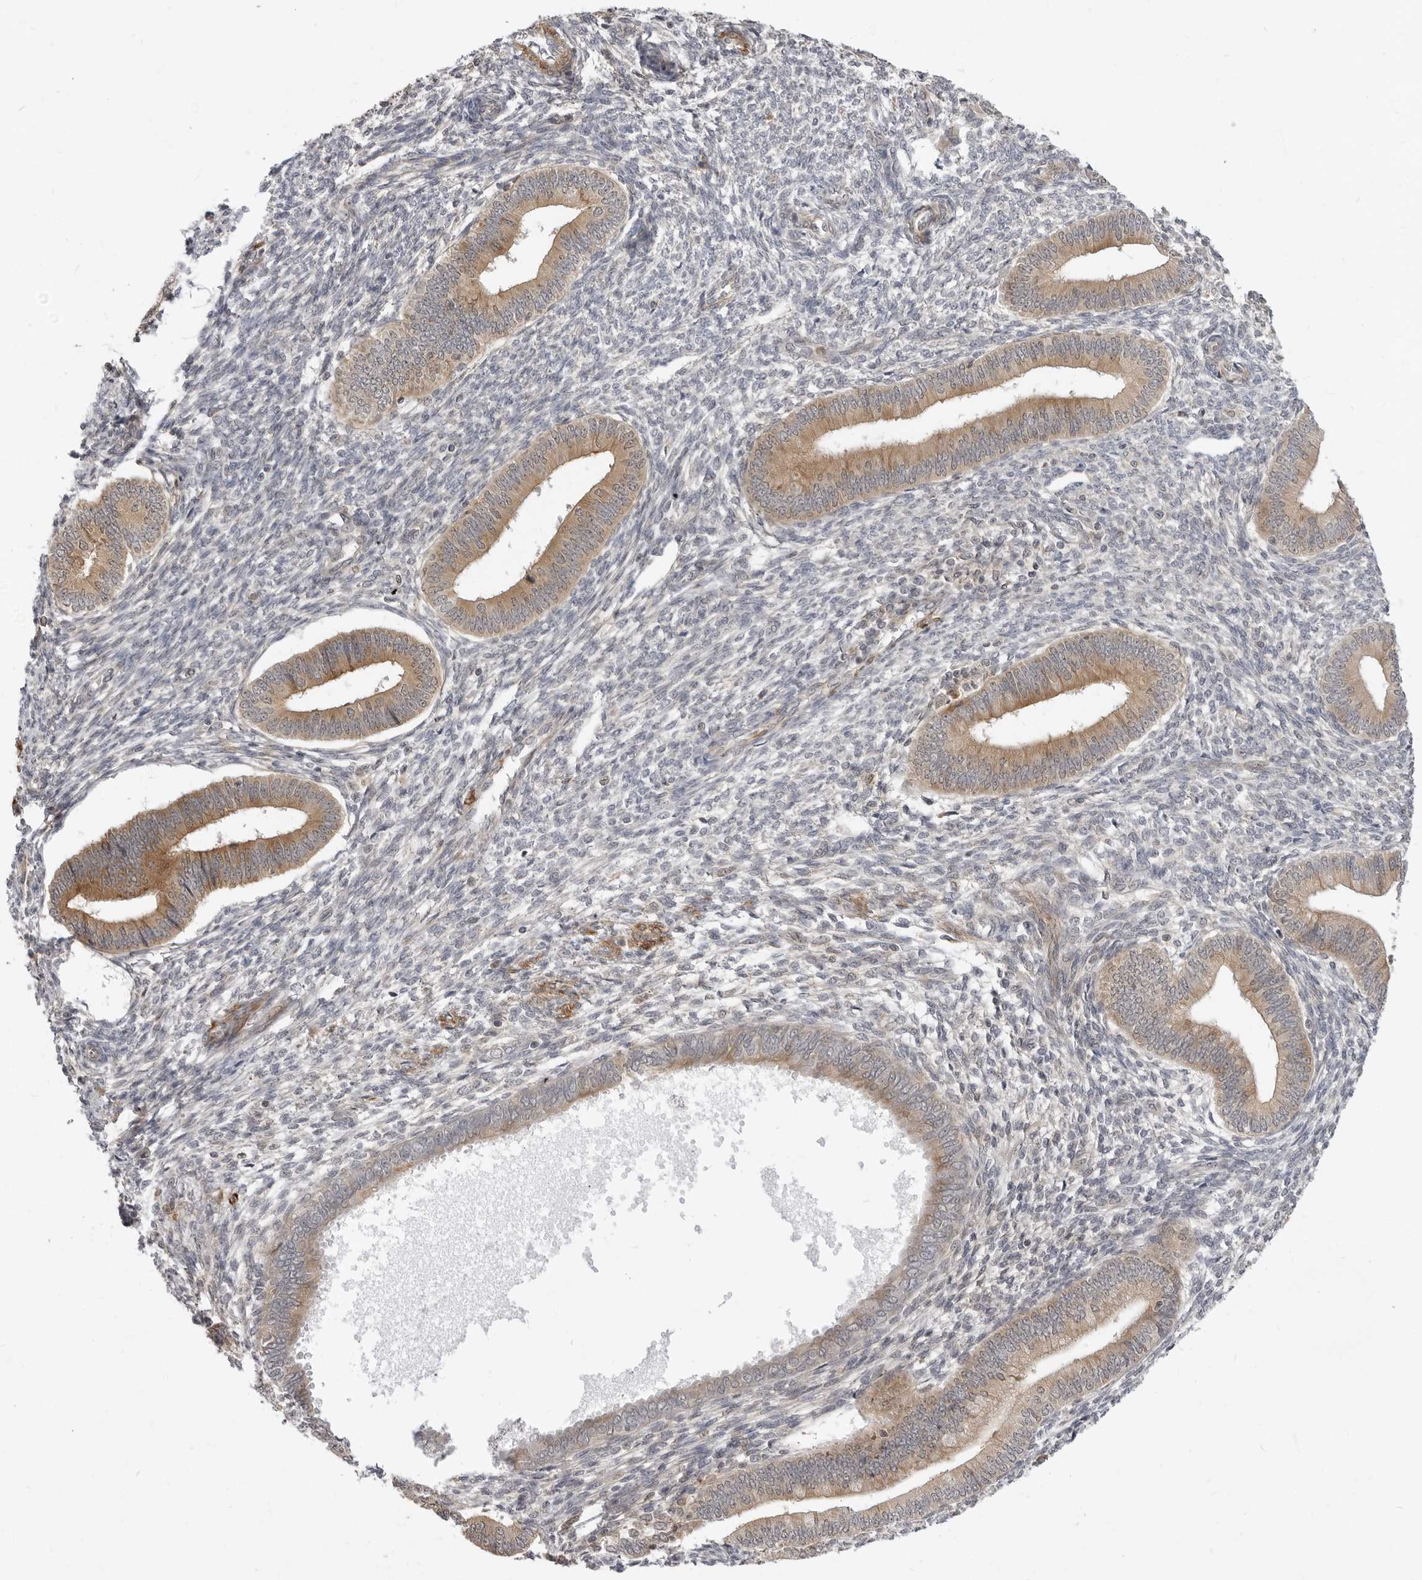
{"staining": {"intensity": "negative", "quantity": "none", "location": "none"}, "tissue": "endometrium", "cell_type": "Cells in endometrial stroma", "image_type": "normal", "snomed": [{"axis": "morphology", "description": "Normal tissue, NOS"}, {"axis": "topography", "description": "Endometrium"}], "caption": "This photomicrograph is of benign endometrium stained with immunohistochemistry (IHC) to label a protein in brown with the nuclei are counter-stained blue. There is no positivity in cells in endometrial stroma.", "gene": "SRGAP2", "patient": {"sex": "female", "age": 46}}